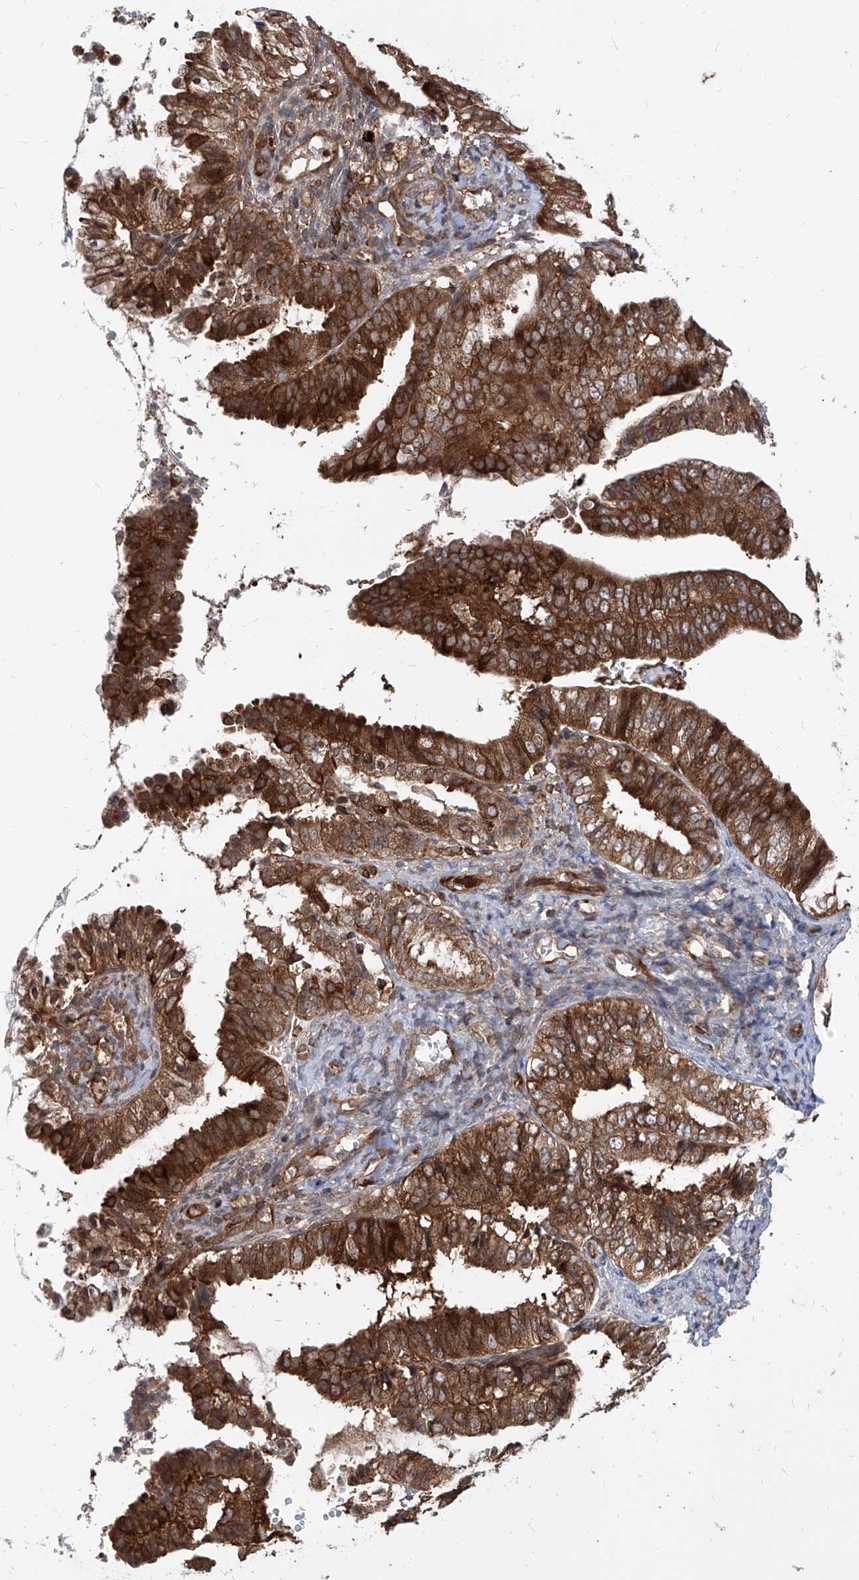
{"staining": {"intensity": "strong", "quantity": ">75%", "location": "cytoplasmic/membranous"}, "tissue": "endometrial cancer", "cell_type": "Tumor cells", "image_type": "cancer", "snomed": [{"axis": "morphology", "description": "Adenocarcinoma, NOS"}, {"axis": "topography", "description": "Endometrium"}], "caption": "IHC (DAB) staining of endometrial cancer shows strong cytoplasmic/membranous protein positivity in about >75% of tumor cells.", "gene": "MAGED2", "patient": {"sex": "female", "age": 63}}